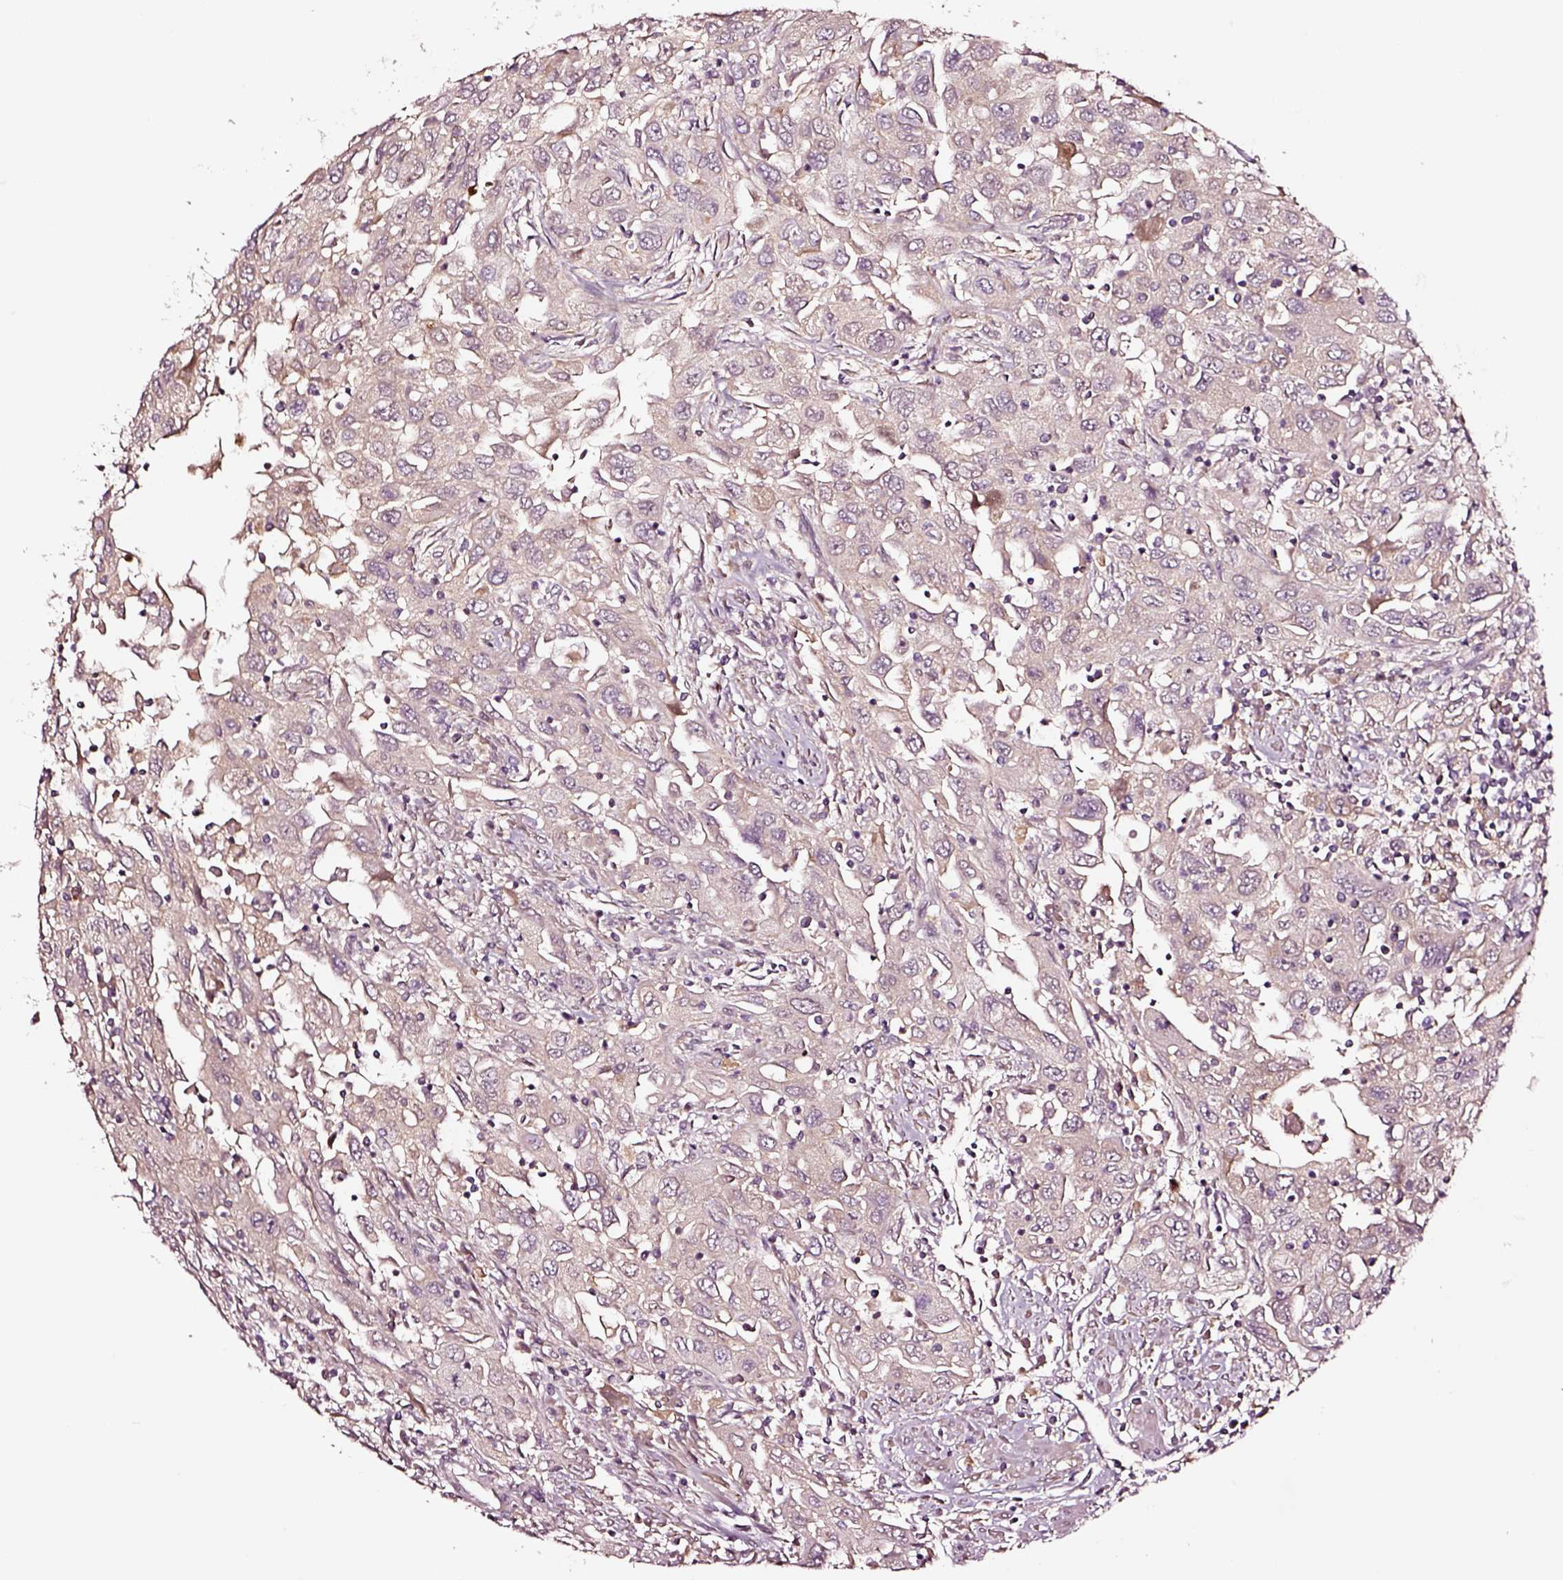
{"staining": {"intensity": "negative", "quantity": "none", "location": "none"}, "tissue": "urothelial cancer", "cell_type": "Tumor cells", "image_type": "cancer", "snomed": [{"axis": "morphology", "description": "Urothelial carcinoma, High grade"}, {"axis": "topography", "description": "Urinary bladder"}], "caption": "An image of urothelial carcinoma (high-grade) stained for a protein shows no brown staining in tumor cells.", "gene": "TF", "patient": {"sex": "male", "age": 76}}